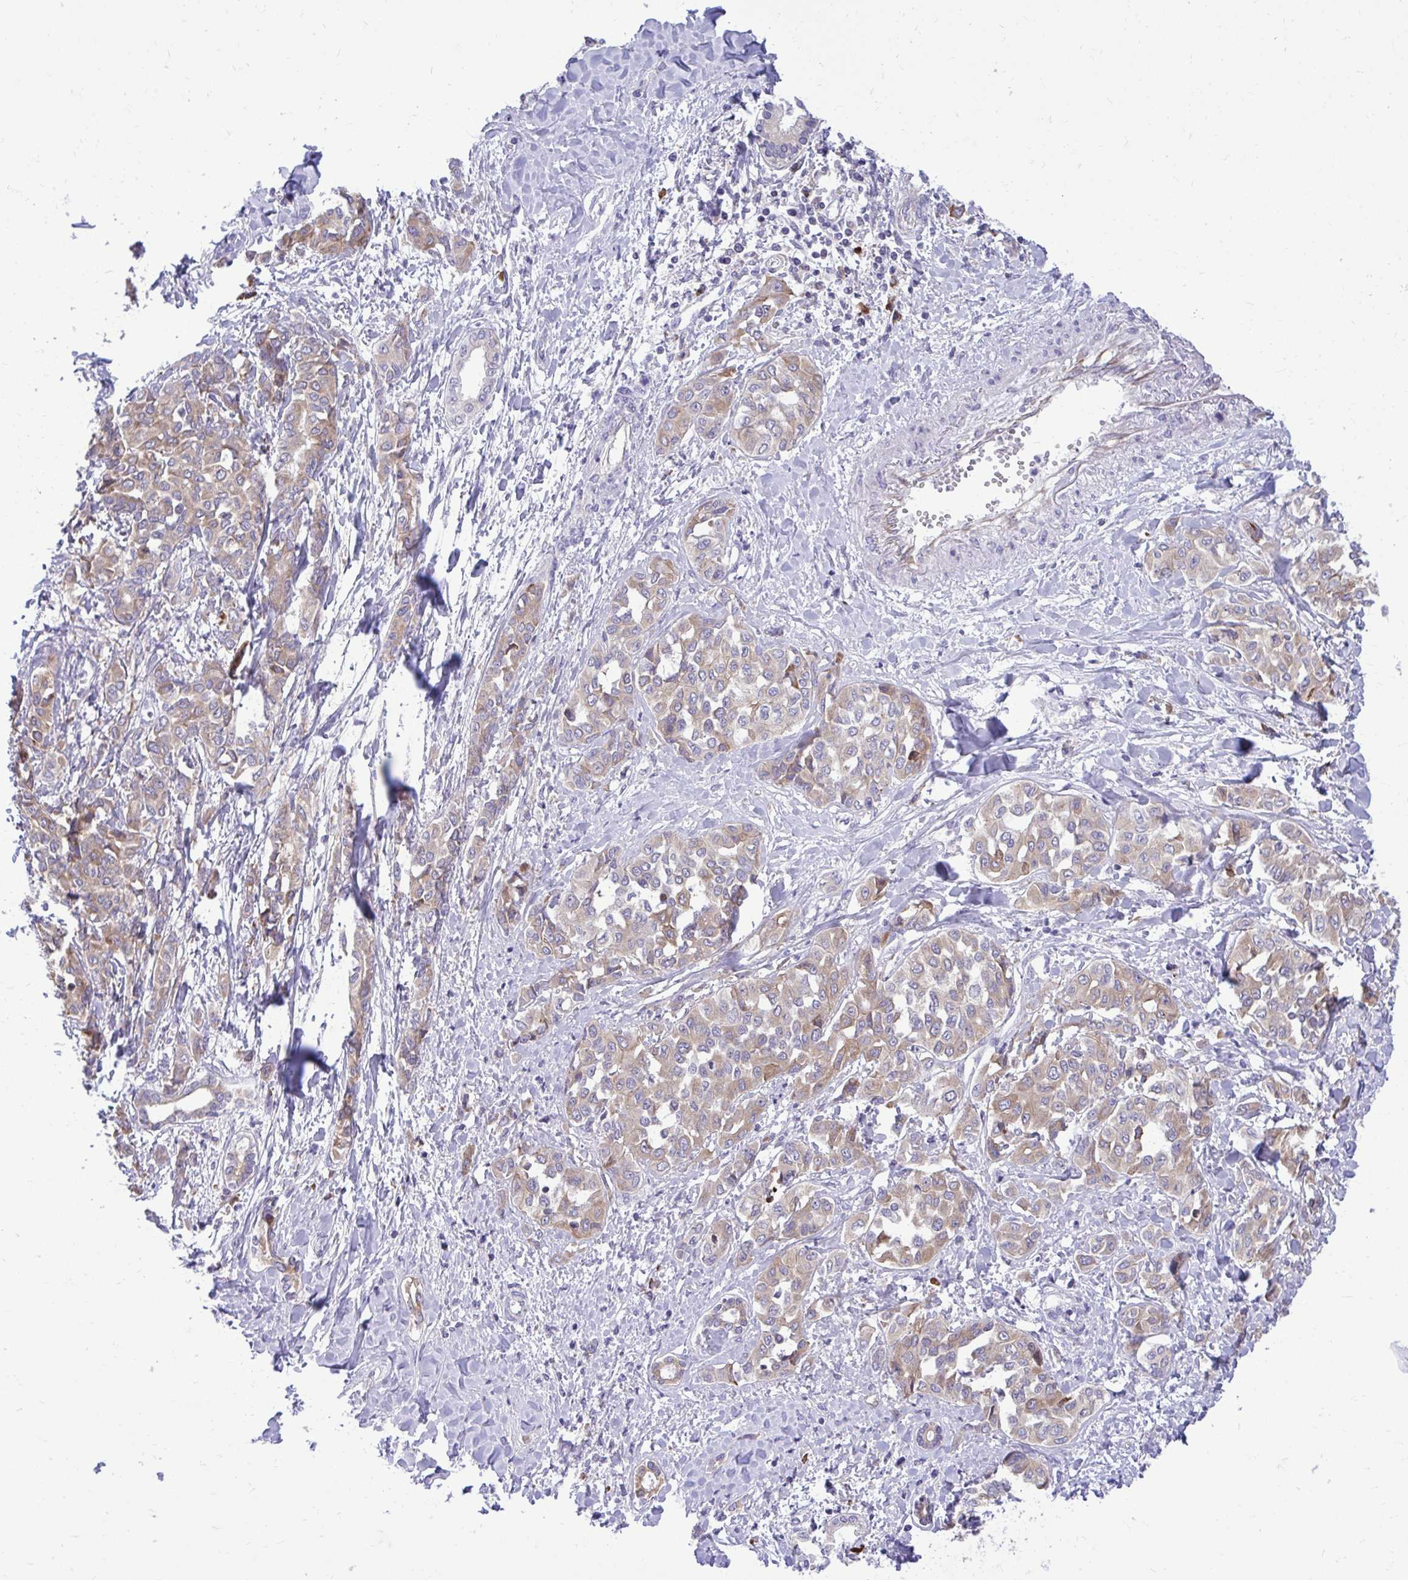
{"staining": {"intensity": "weak", "quantity": ">75%", "location": "cytoplasmic/membranous"}, "tissue": "liver cancer", "cell_type": "Tumor cells", "image_type": "cancer", "snomed": [{"axis": "morphology", "description": "Cholangiocarcinoma"}, {"axis": "topography", "description": "Liver"}], "caption": "This histopathology image displays IHC staining of liver cholangiocarcinoma, with low weak cytoplasmic/membranous positivity in about >75% of tumor cells.", "gene": "METTL9", "patient": {"sex": "female", "age": 77}}